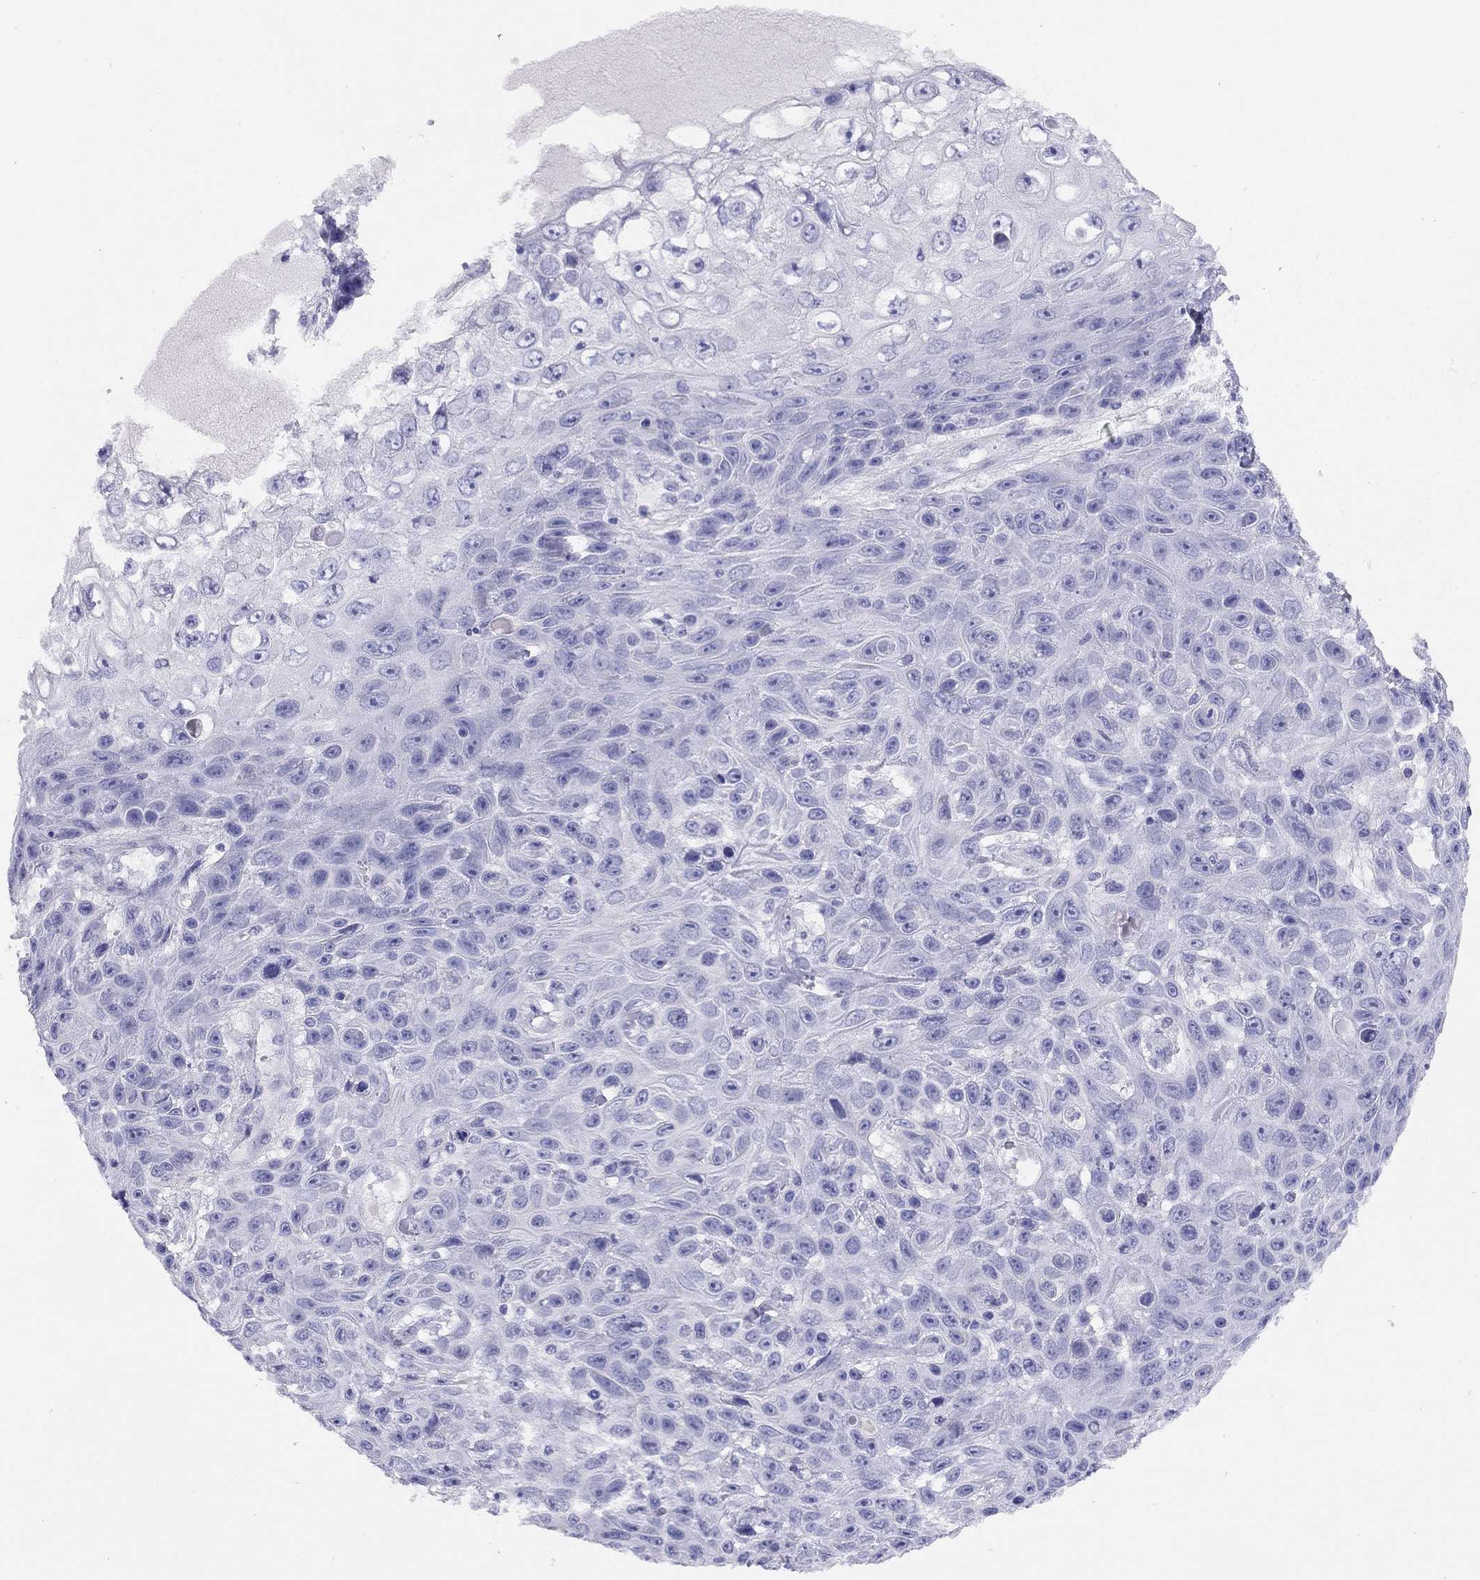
{"staining": {"intensity": "negative", "quantity": "none", "location": "none"}, "tissue": "skin cancer", "cell_type": "Tumor cells", "image_type": "cancer", "snomed": [{"axis": "morphology", "description": "Squamous cell carcinoma, NOS"}, {"axis": "topography", "description": "Skin"}], "caption": "The image reveals no significant staining in tumor cells of skin cancer (squamous cell carcinoma).", "gene": "LRIT2", "patient": {"sex": "male", "age": 82}}